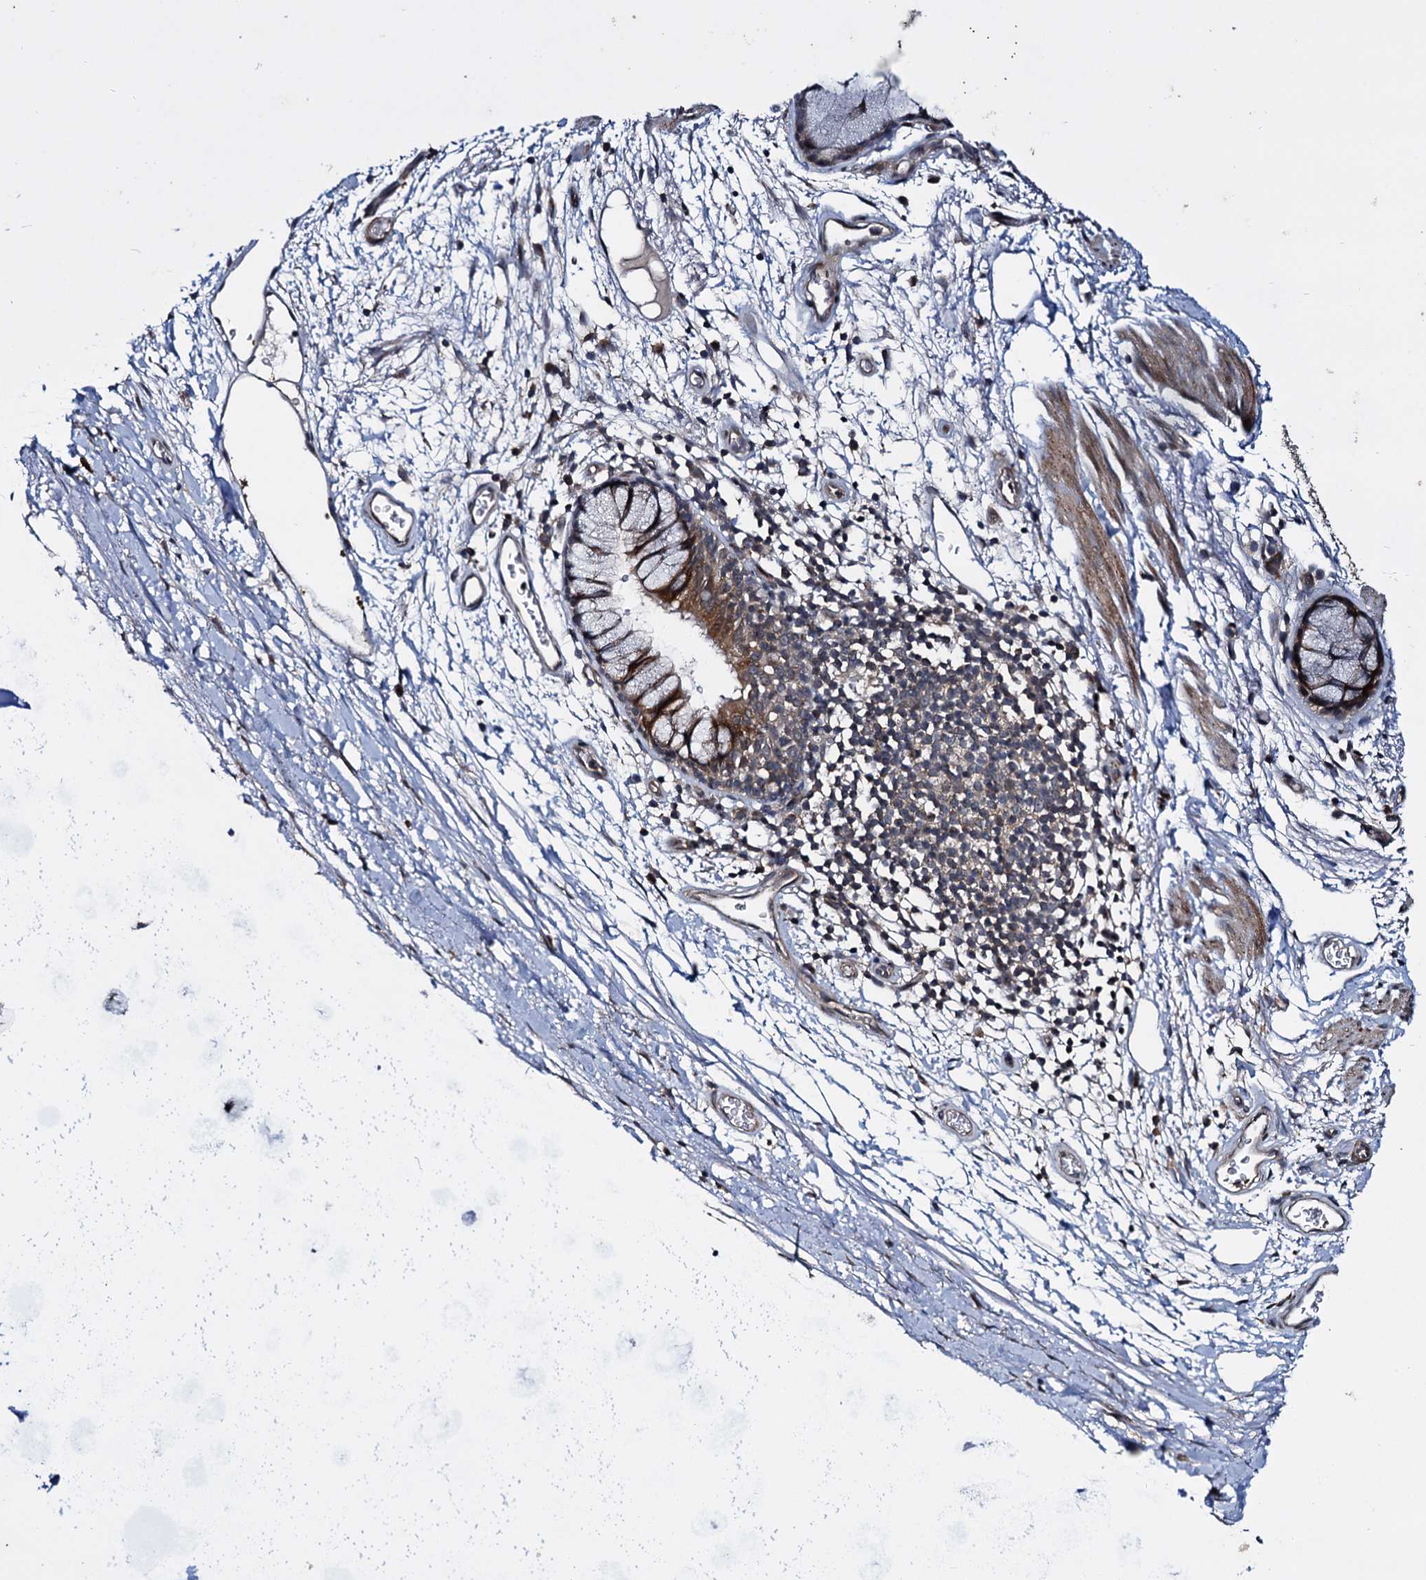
{"staining": {"intensity": "moderate", "quantity": ">75%", "location": "cytoplasmic/membranous"}, "tissue": "bronchus", "cell_type": "Respiratory epithelial cells", "image_type": "normal", "snomed": [{"axis": "morphology", "description": "Normal tissue, NOS"}, {"axis": "topography", "description": "Bronchus"}], "caption": "Protein staining displays moderate cytoplasmic/membranous expression in about >75% of respiratory epithelial cells in unremarkable bronchus.", "gene": "ARHGAP42", "patient": {"sex": "male", "age": 65}}